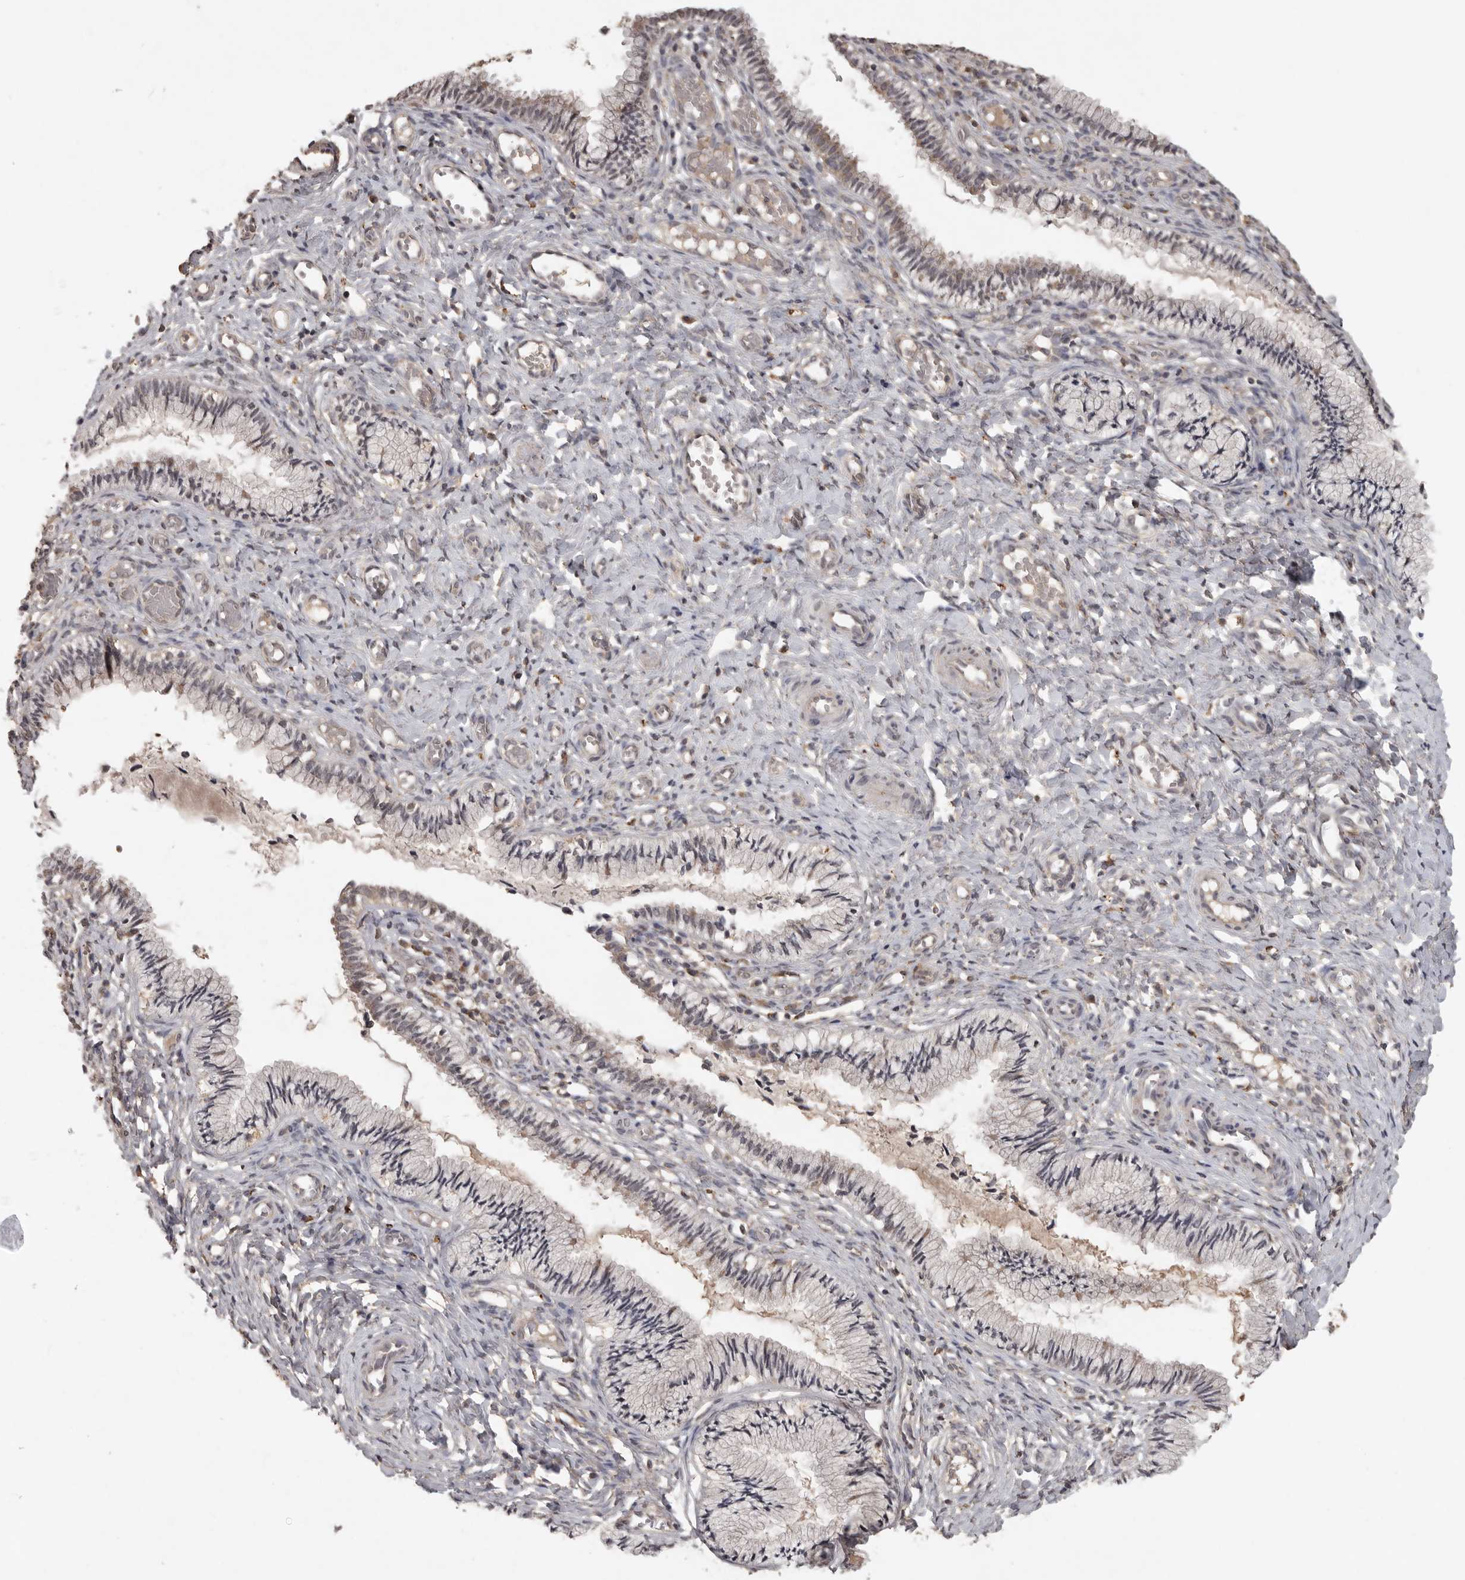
{"staining": {"intensity": "weak", "quantity": "<25%", "location": "cytoplasmic/membranous"}, "tissue": "cervix", "cell_type": "Glandular cells", "image_type": "normal", "snomed": [{"axis": "morphology", "description": "Normal tissue, NOS"}, {"axis": "topography", "description": "Cervix"}], "caption": "Human cervix stained for a protein using IHC shows no expression in glandular cells.", "gene": "ADAMTS4", "patient": {"sex": "female", "age": 27}}